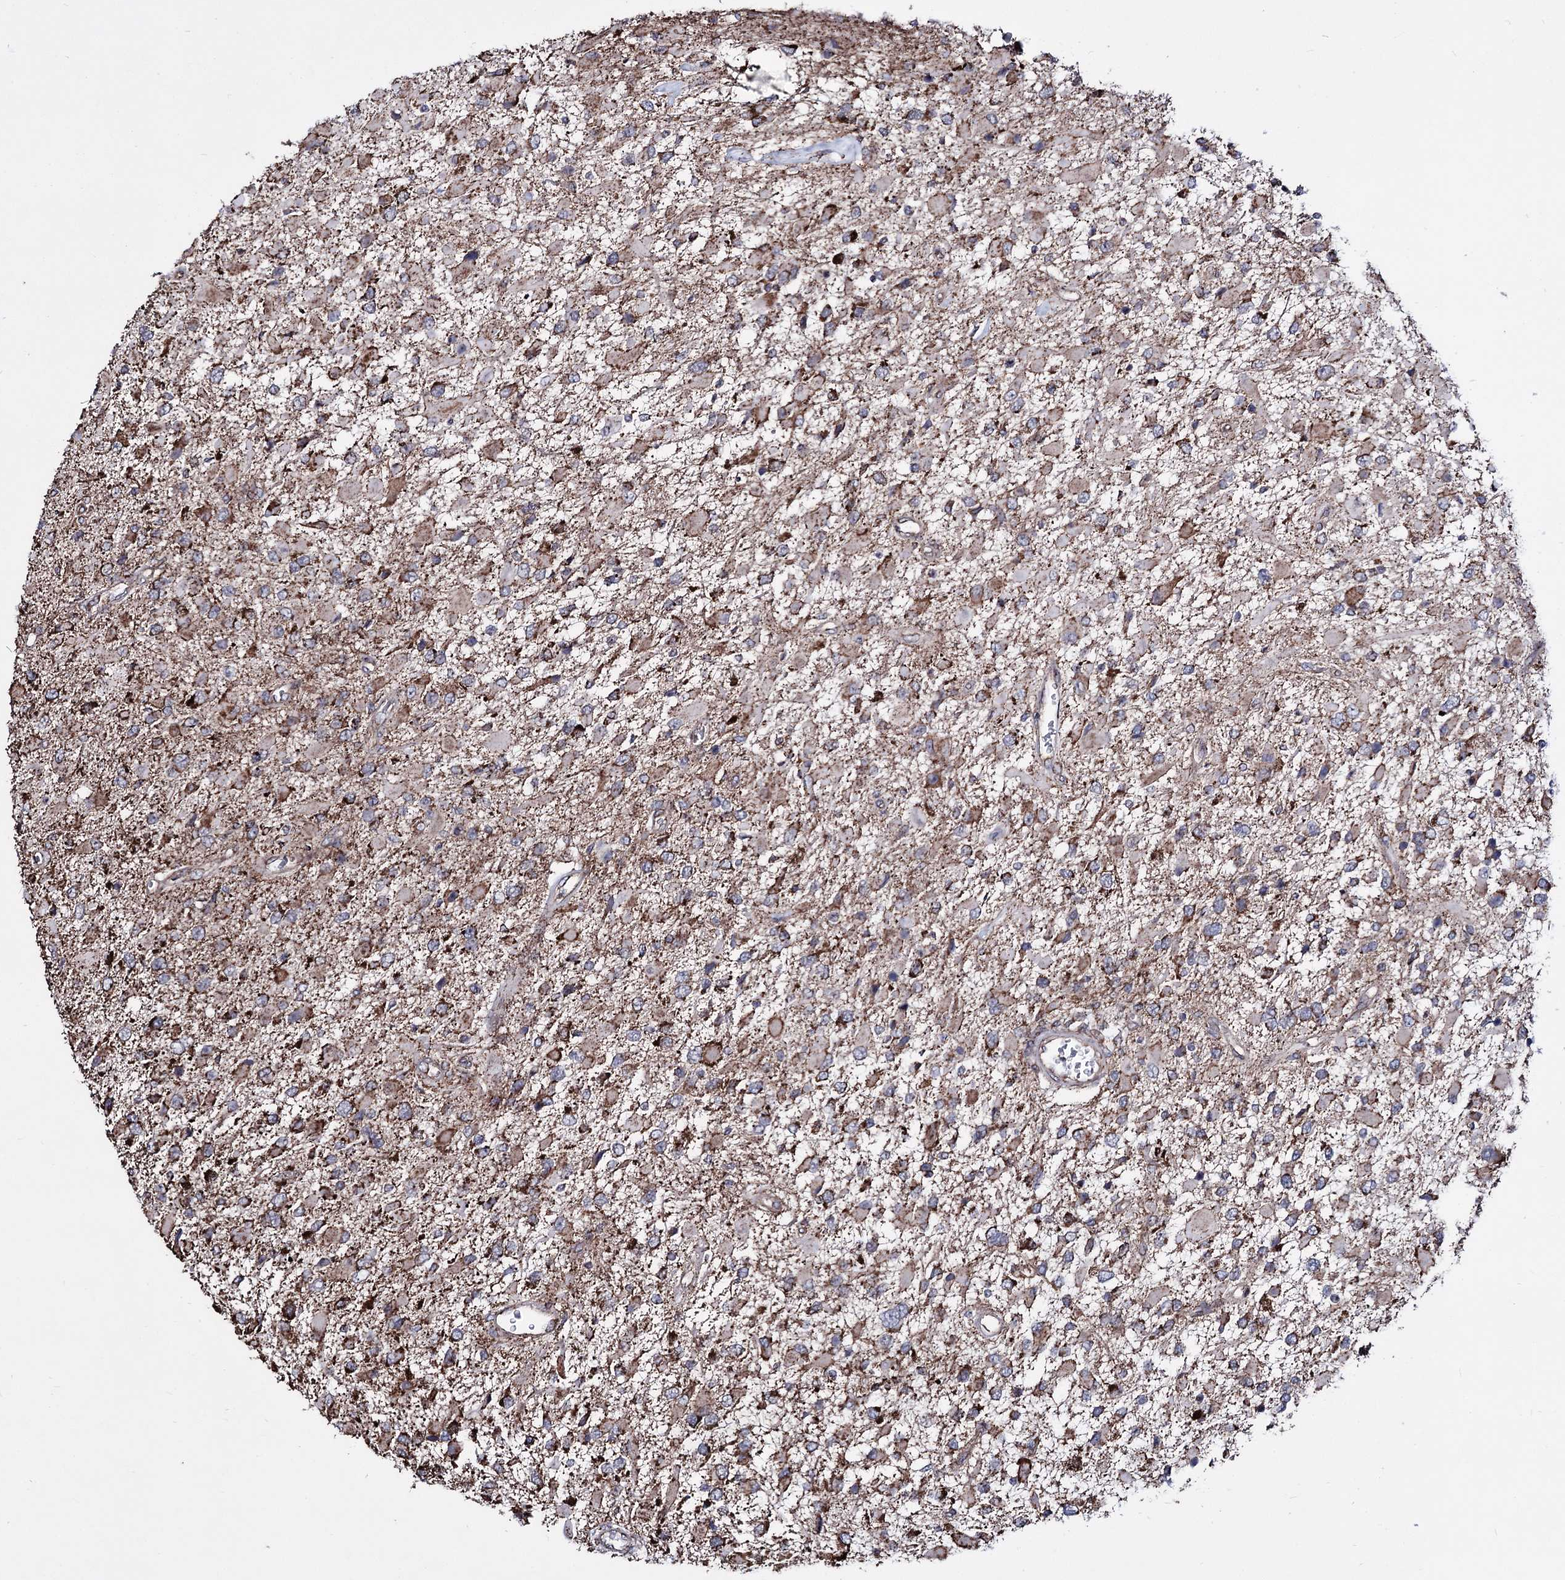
{"staining": {"intensity": "moderate", "quantity": ">75%", "location": "cytoplasmic/membranous"}, "tissue": "glioma", "cell_type": "Tumor cells", "image_type": "cancer", "snomed": [{"axis": "morphology", "description": "Glioma, malignant, High grade"}, {"axis": "topography", "description": "Brain"}], "caption": "Glioma stained with a brown dye displays moderate cytoplasmic/membranous positive positivity in approximately >75% of tumor cells.", "gene": "CREB3L4", "patient": {"sex": "male", "age": 53}}